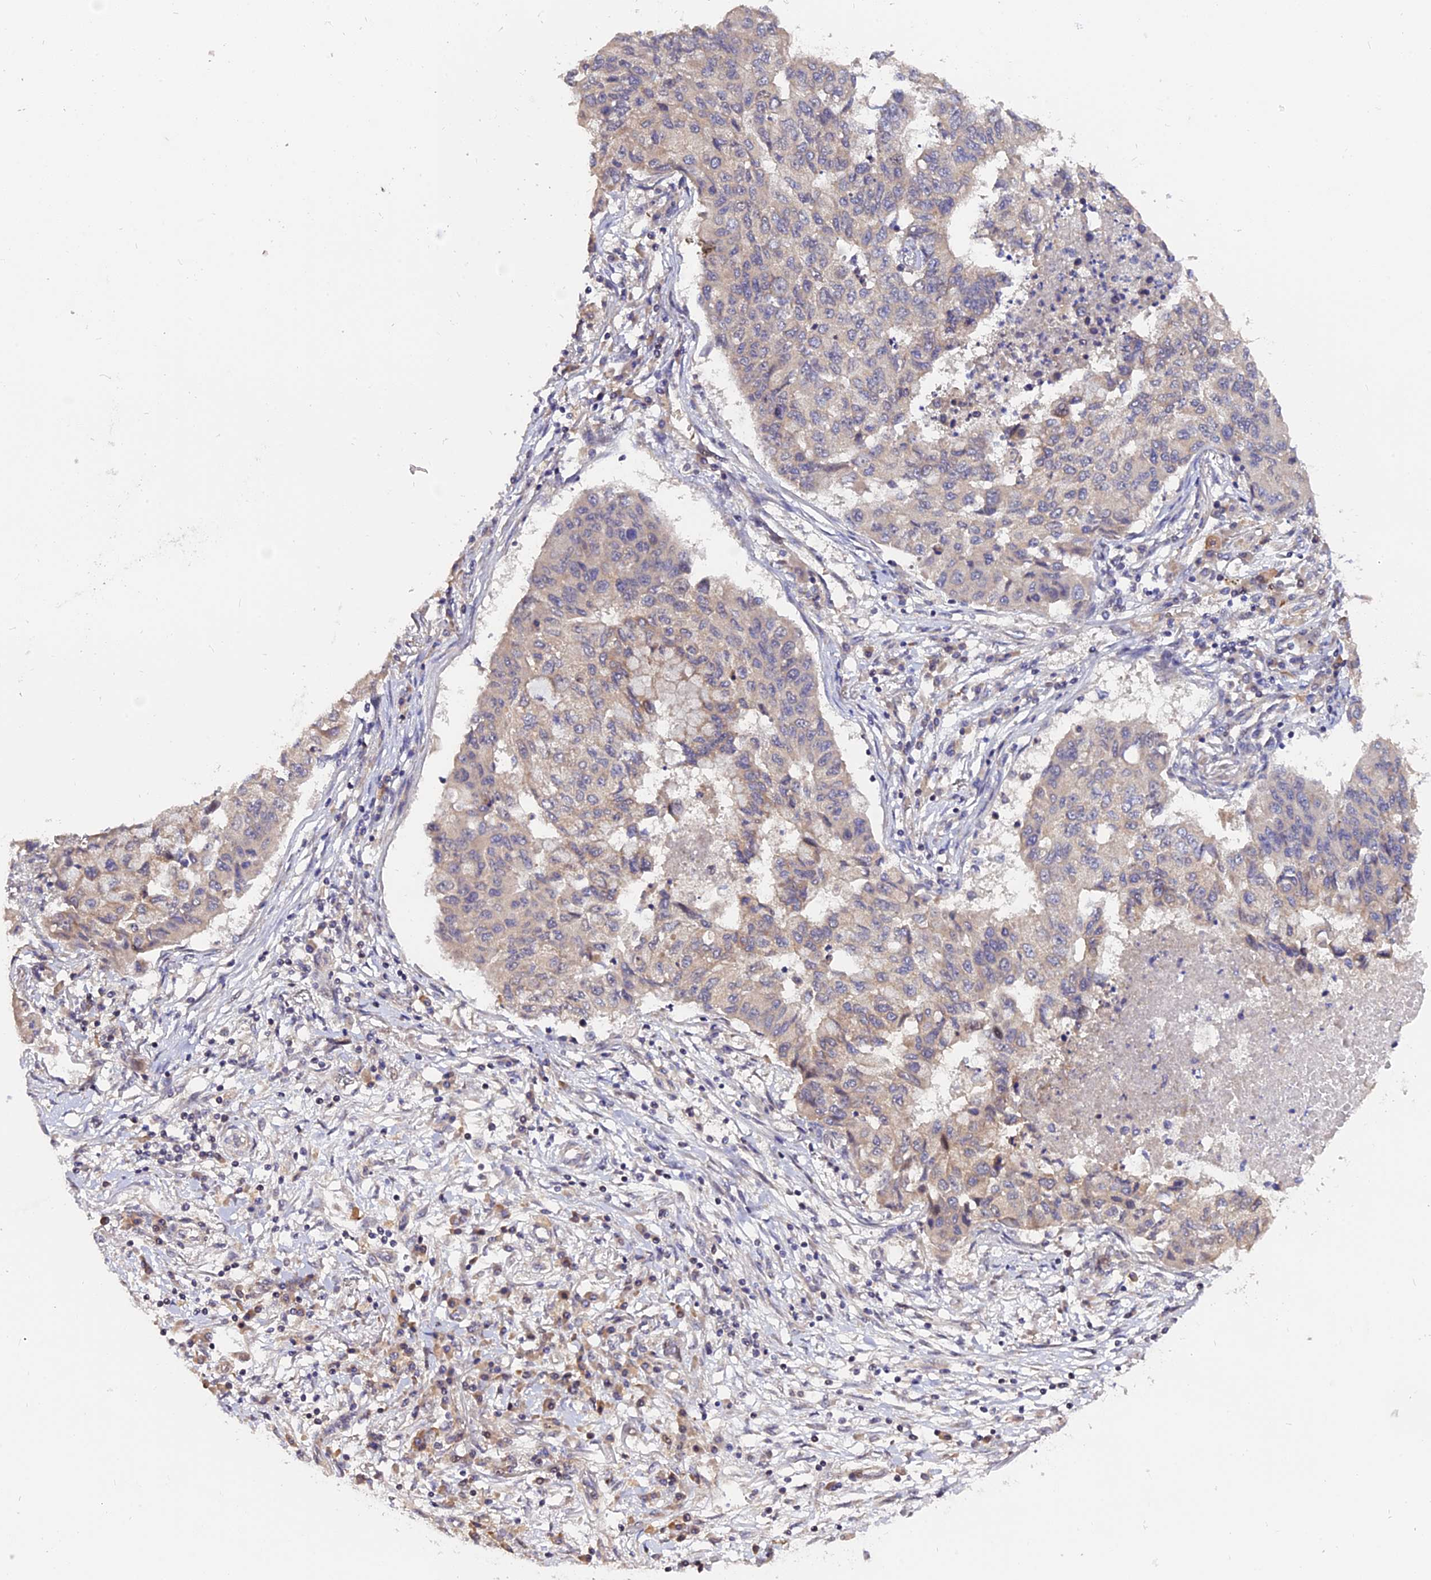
{"staining": {"intensity": "negative", "quantity": "none", "location": "none"}, "tissue": "lung cancer", "cell_type": "Tumor cells", "image_type": "cancer", "snomed": [{"axis": "morphology", "description": "Squamous cell carcinoma, NOS"}, {"axis": "topography", "description": "Lung"}], "caption": "Photomicrograph shows no protein staining in tumor cells of lung cancer tissue.", "gene": "TRMT1", "patient": {"sex": "male", "age": 74}}